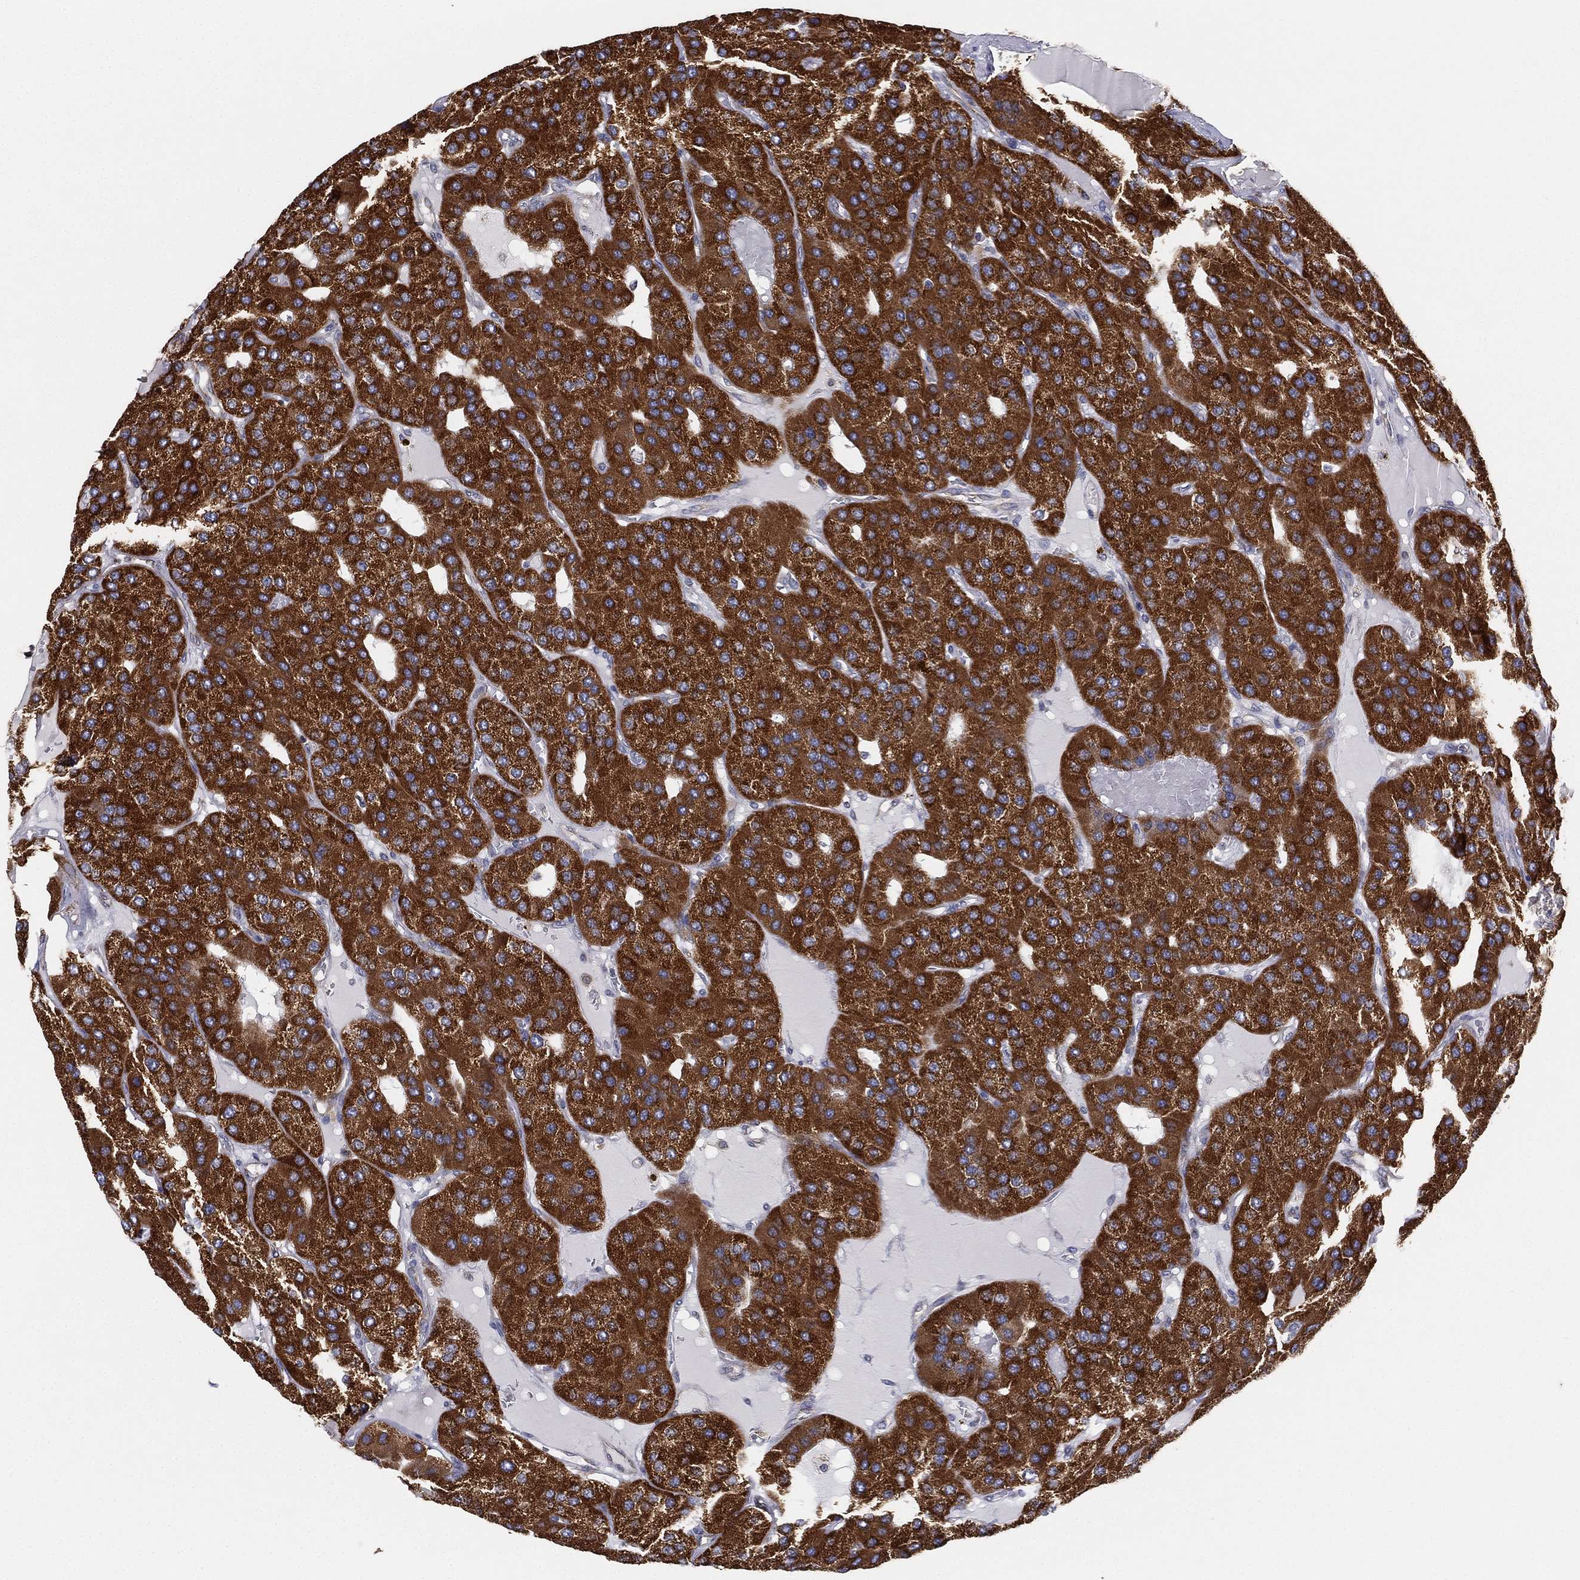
{"staining": {"intensity": "strong", "quantity": ">75%", "location": "cytoplasmic/membranous"}, "tissue": "parathyroid gland", "cell_type": "Glandular cells", "image_type": "normal", "snomed": [{"axis": "morphology", "description": "Normal tissue, NOS"}, {"axis": "morphology", "description": "Adenoma, NOS"}, {"axis": "topography", "description": "Parathyroid gland"}], "caption": "Parathyroid gland stained with IHC reveals strong cytoplasmic/membranous positivity in about >75% of glandular cells. The protein is shown in brown color, while the nuclei are stained blue.", "gene": "CYB5B", "patient": {"sex": "female", "age": 86}}